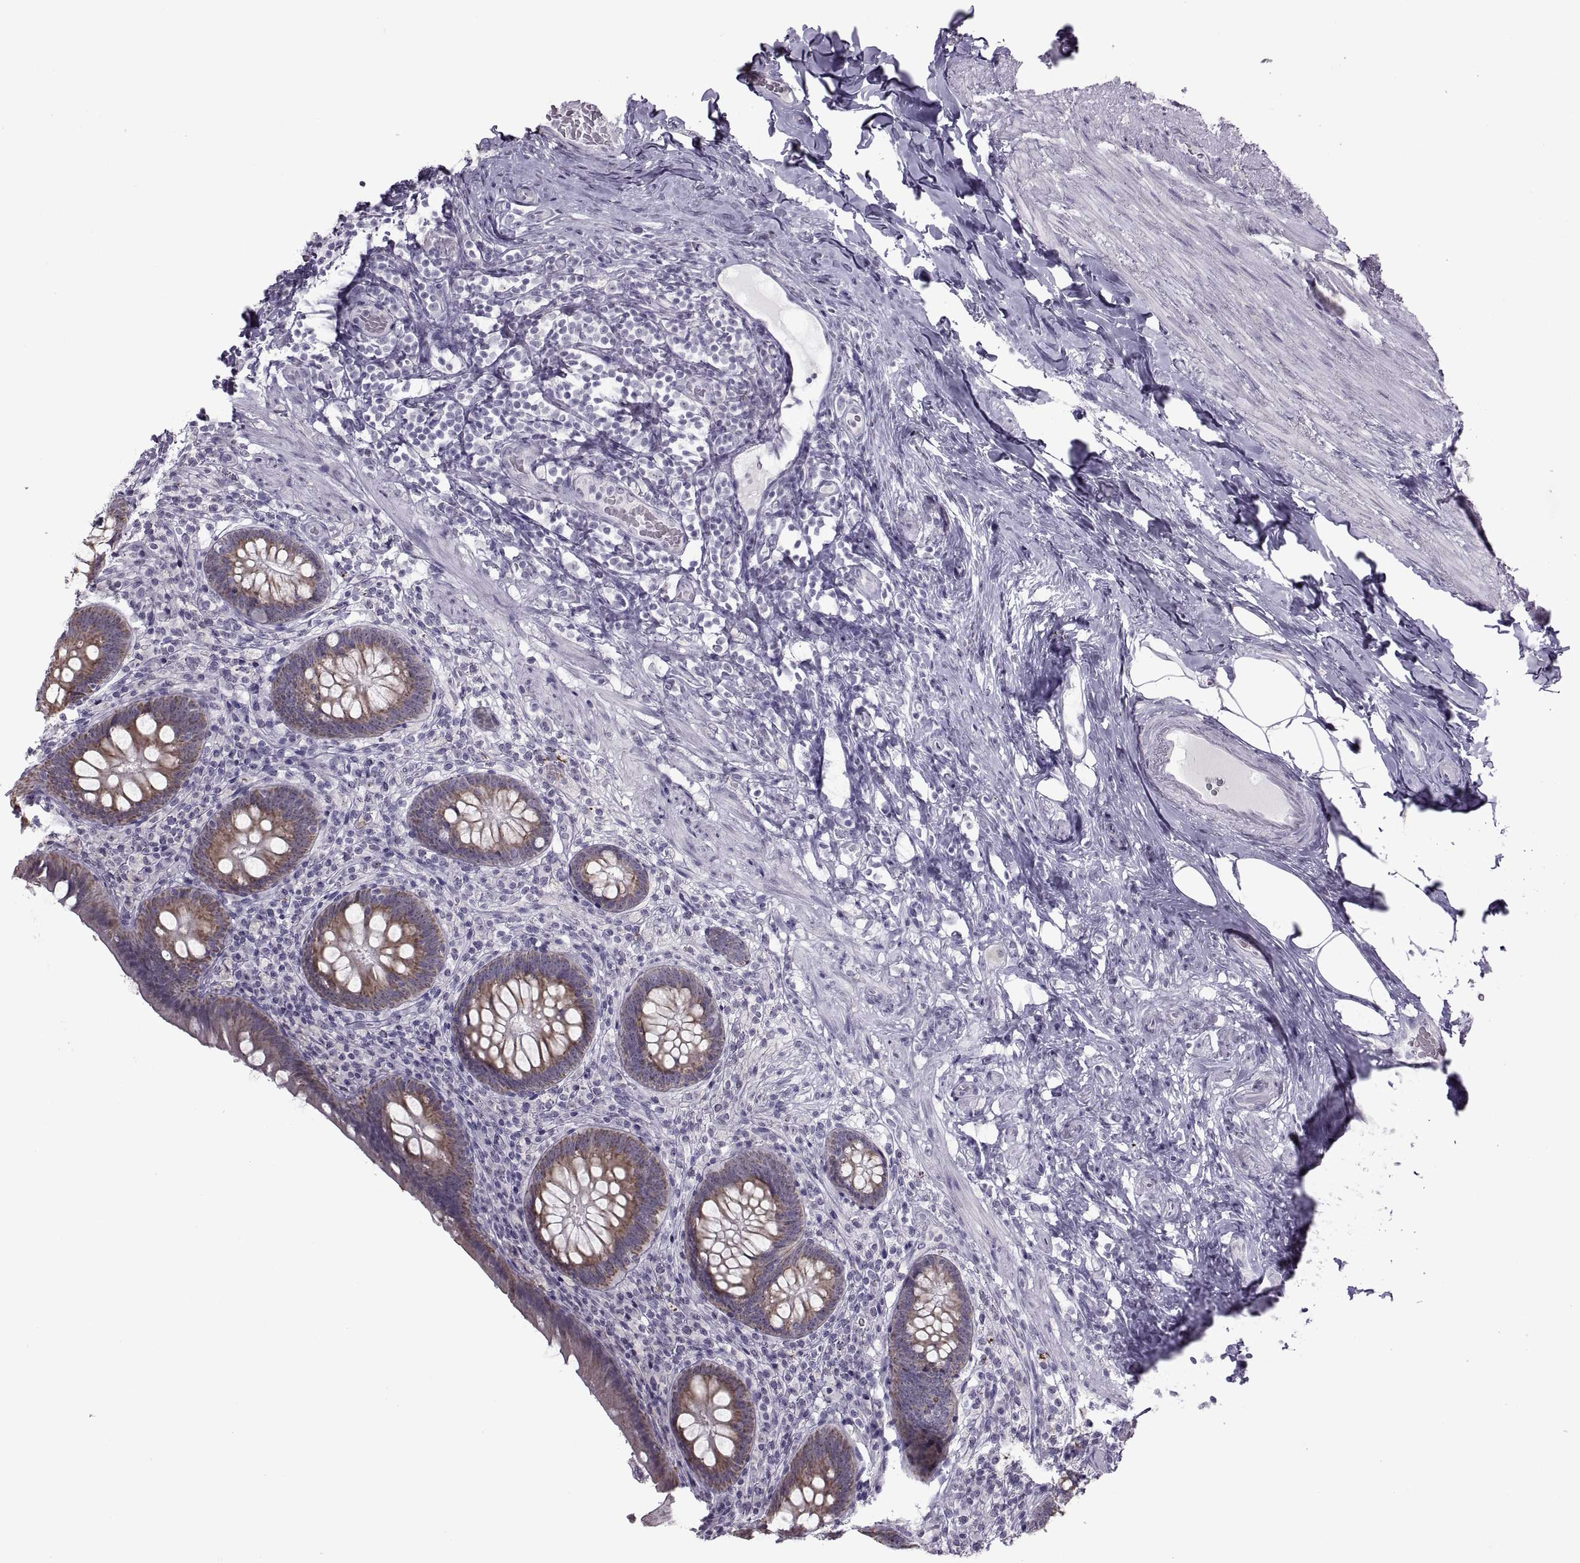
{"staining": {"intensity": "moderate", "quantity": "25%-75%", "location": "cytoplasmic/membranous"}, "tissue": "appendix", "cell_type": "Glandular cells", "image_type": "normal", "snomed": [{"axis": "morphology", "description": "Normal tissue, NOS"}, {"axis": "topography", "description": "Appendix"}], "caption": "Protein expression by IHC demonstrates moderate cytoplasmic/membranous expression in about 25%-75% of glandular cells in unremarkable appendix.", "gene": "ASIC2", "patient": {"sex": "male", "age": 47}}